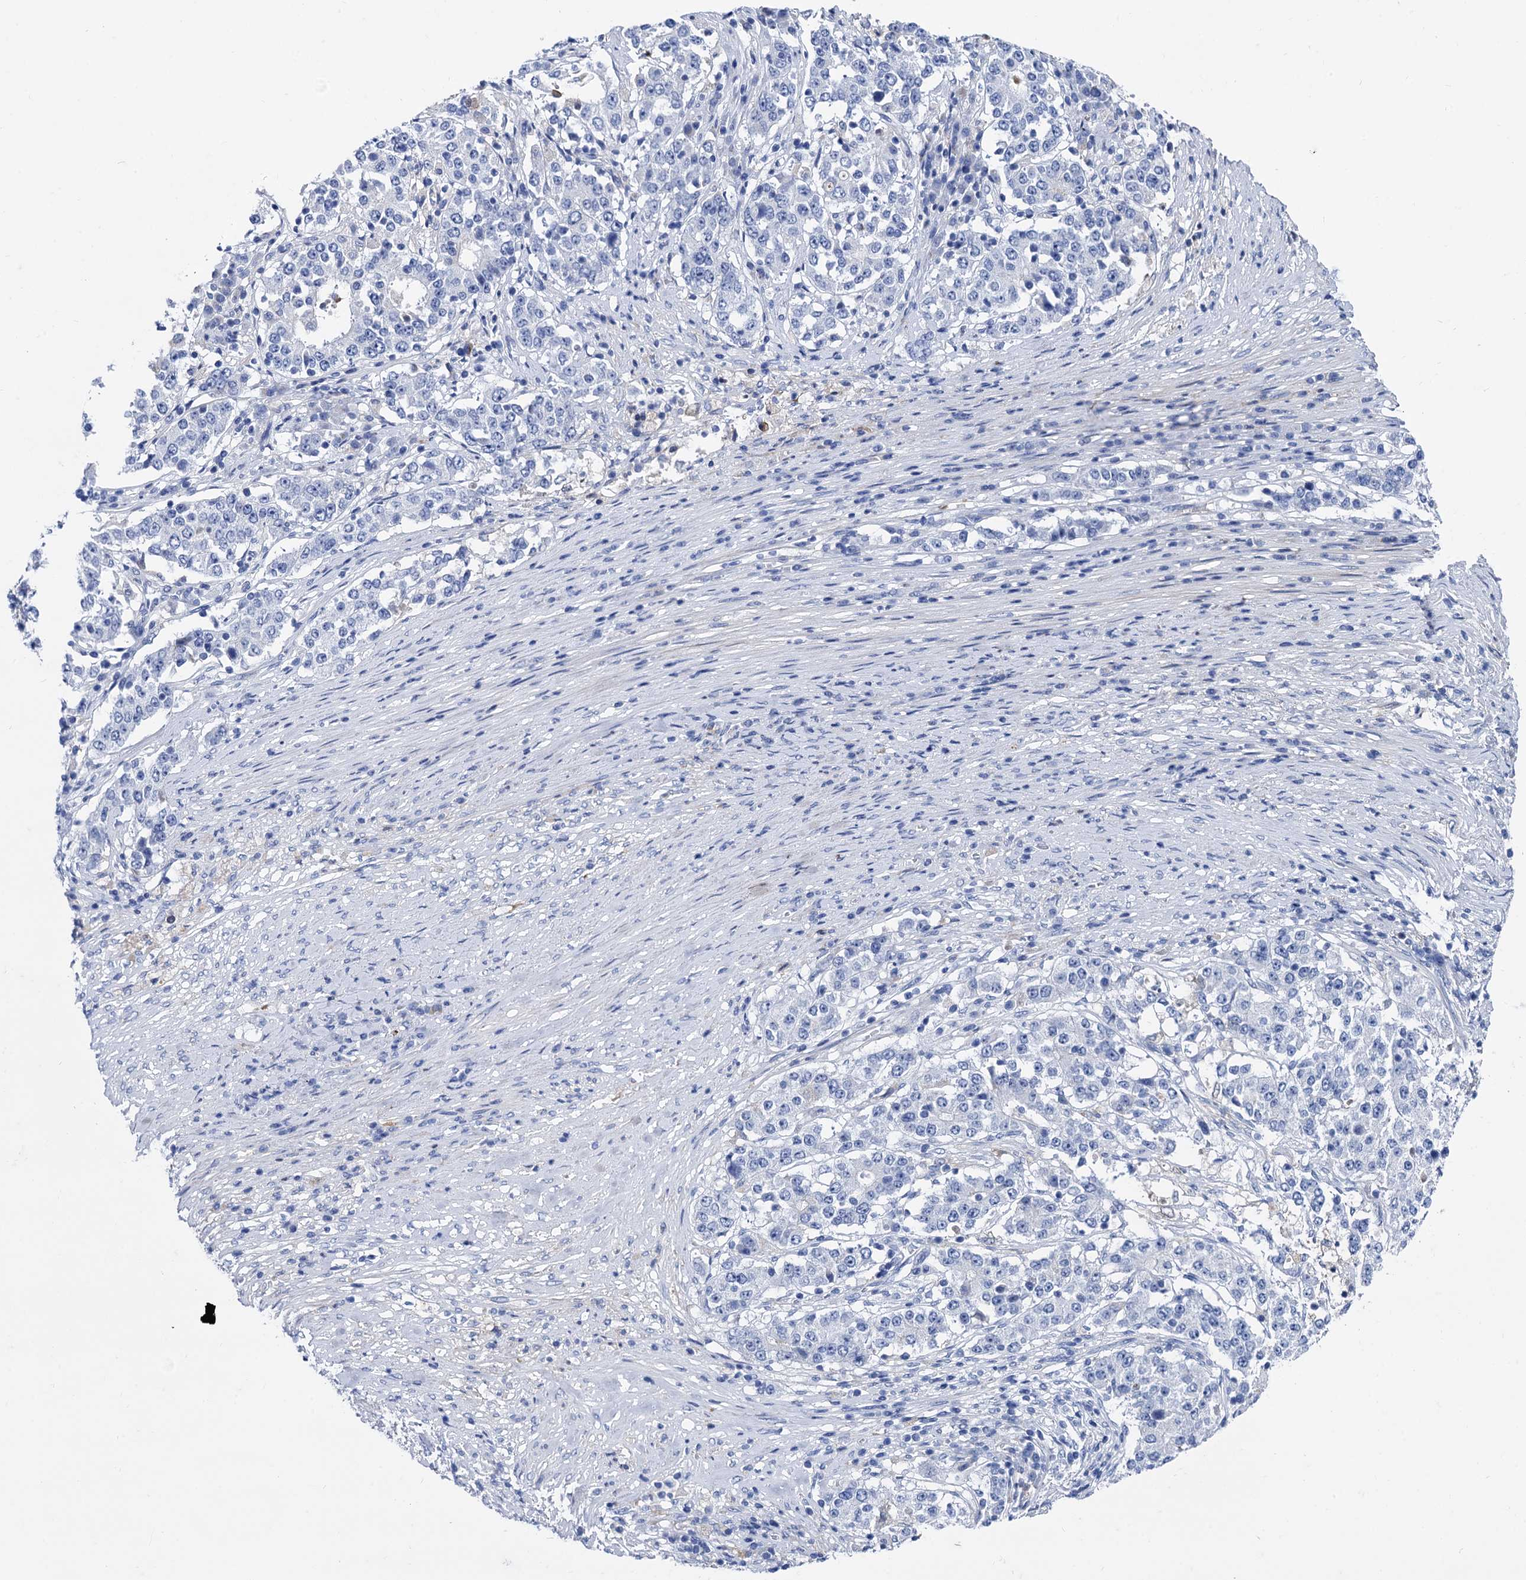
{"staining": {"intensity": "negative", "quantity": "none", "location": "none"}, "tissue": "stomach cancer", "cell_type": "Tumor cells", "image_type": "cancer", "snomed": [{"axis": "morphology", "description": "Adenocarcinoma, NOS"}, {"axis": "topography", "description": "Stomach"}], "caption": "This image is of stomach cancer stained with immunohistochemistry to label a protein in brown with the nuclei are counter-stained blue. There is no staining in tumor cells. (DAB immunohistochemistry (IHC), high magnification).", "gene": "TMEM72", "patient": {"sex": "male", "age": 59}}